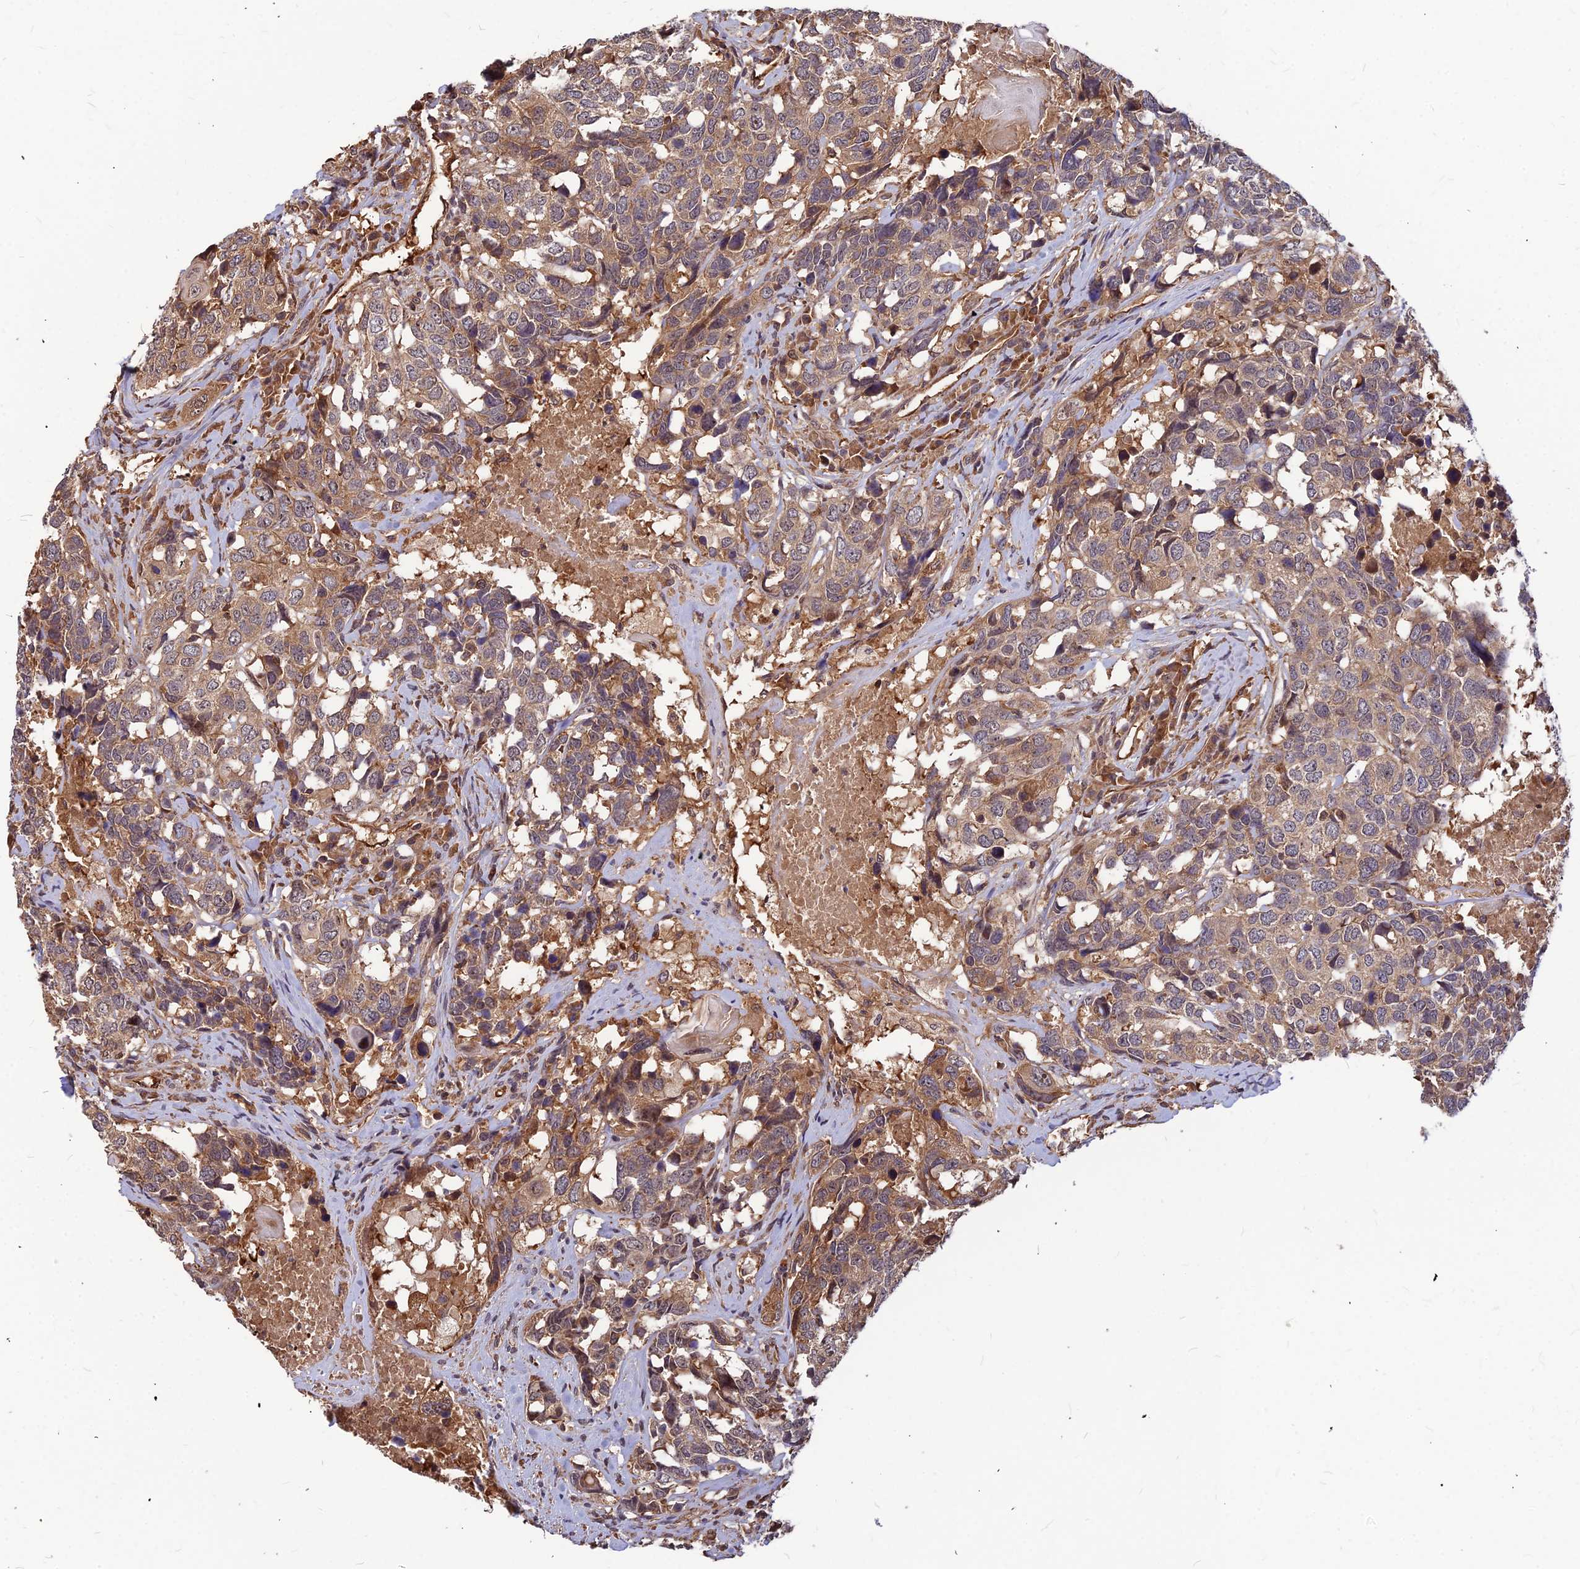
{"staining": {"intensity": "weak", "quantity": "25%-75%", "location": "cytoplasmic/membranous"}, "tissue": "head and neck cancer", "cell_type": "Tumor cells", "image_type": "cancer", "snomed": [{"axis": "morphology", "description": "Squamous cell carcinoma, NOS"}, {"axis": "topography", "description": "Head-Neck"}], "caption": "Head and neck squamous cell carcinoma was stained to show a protein in brown. There is low levels of weak cytoplasmic/membranous staining in about 25%-75% of tumor cells.", "gene": "ZNF467", "patient": {"sex": "male", "age": 66}}